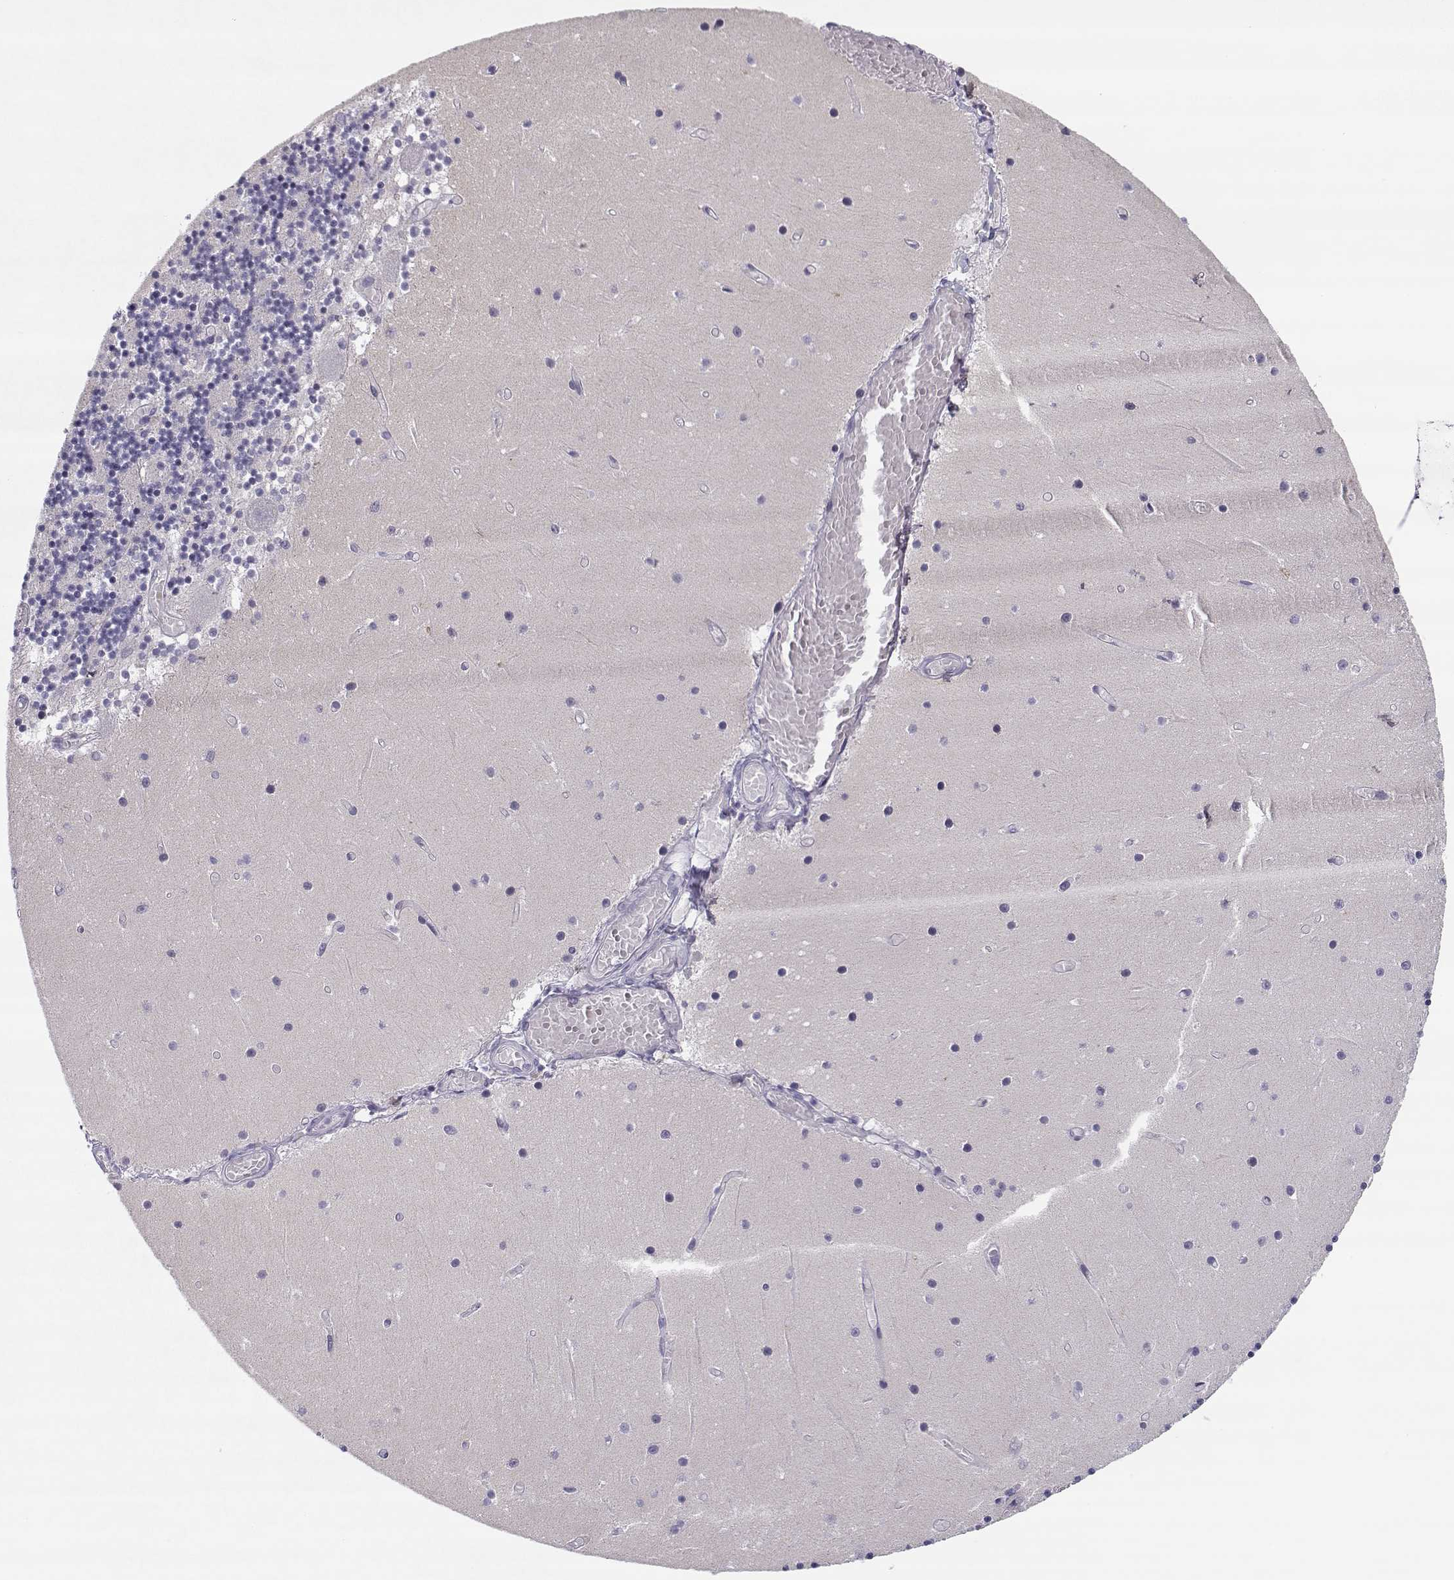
{"staining": {"intensity": "negative", "quantity": "none", "location": "none"}, "tissue": "cerebellum", "cell_type": "Cells in granular layer", "image_type": "normal", "snomed": [{"axis": "morphology", "description": "Normal tissue, NOS"}, {"axis": "topography", "description": "Cerebellum"}], "caption": "Immunohistochemistry of normal human cerebellum demonstrates no staining in cells in granular layer.", "gene": "CREB3L3", "patient": {"sex": "female", "age": 28}}